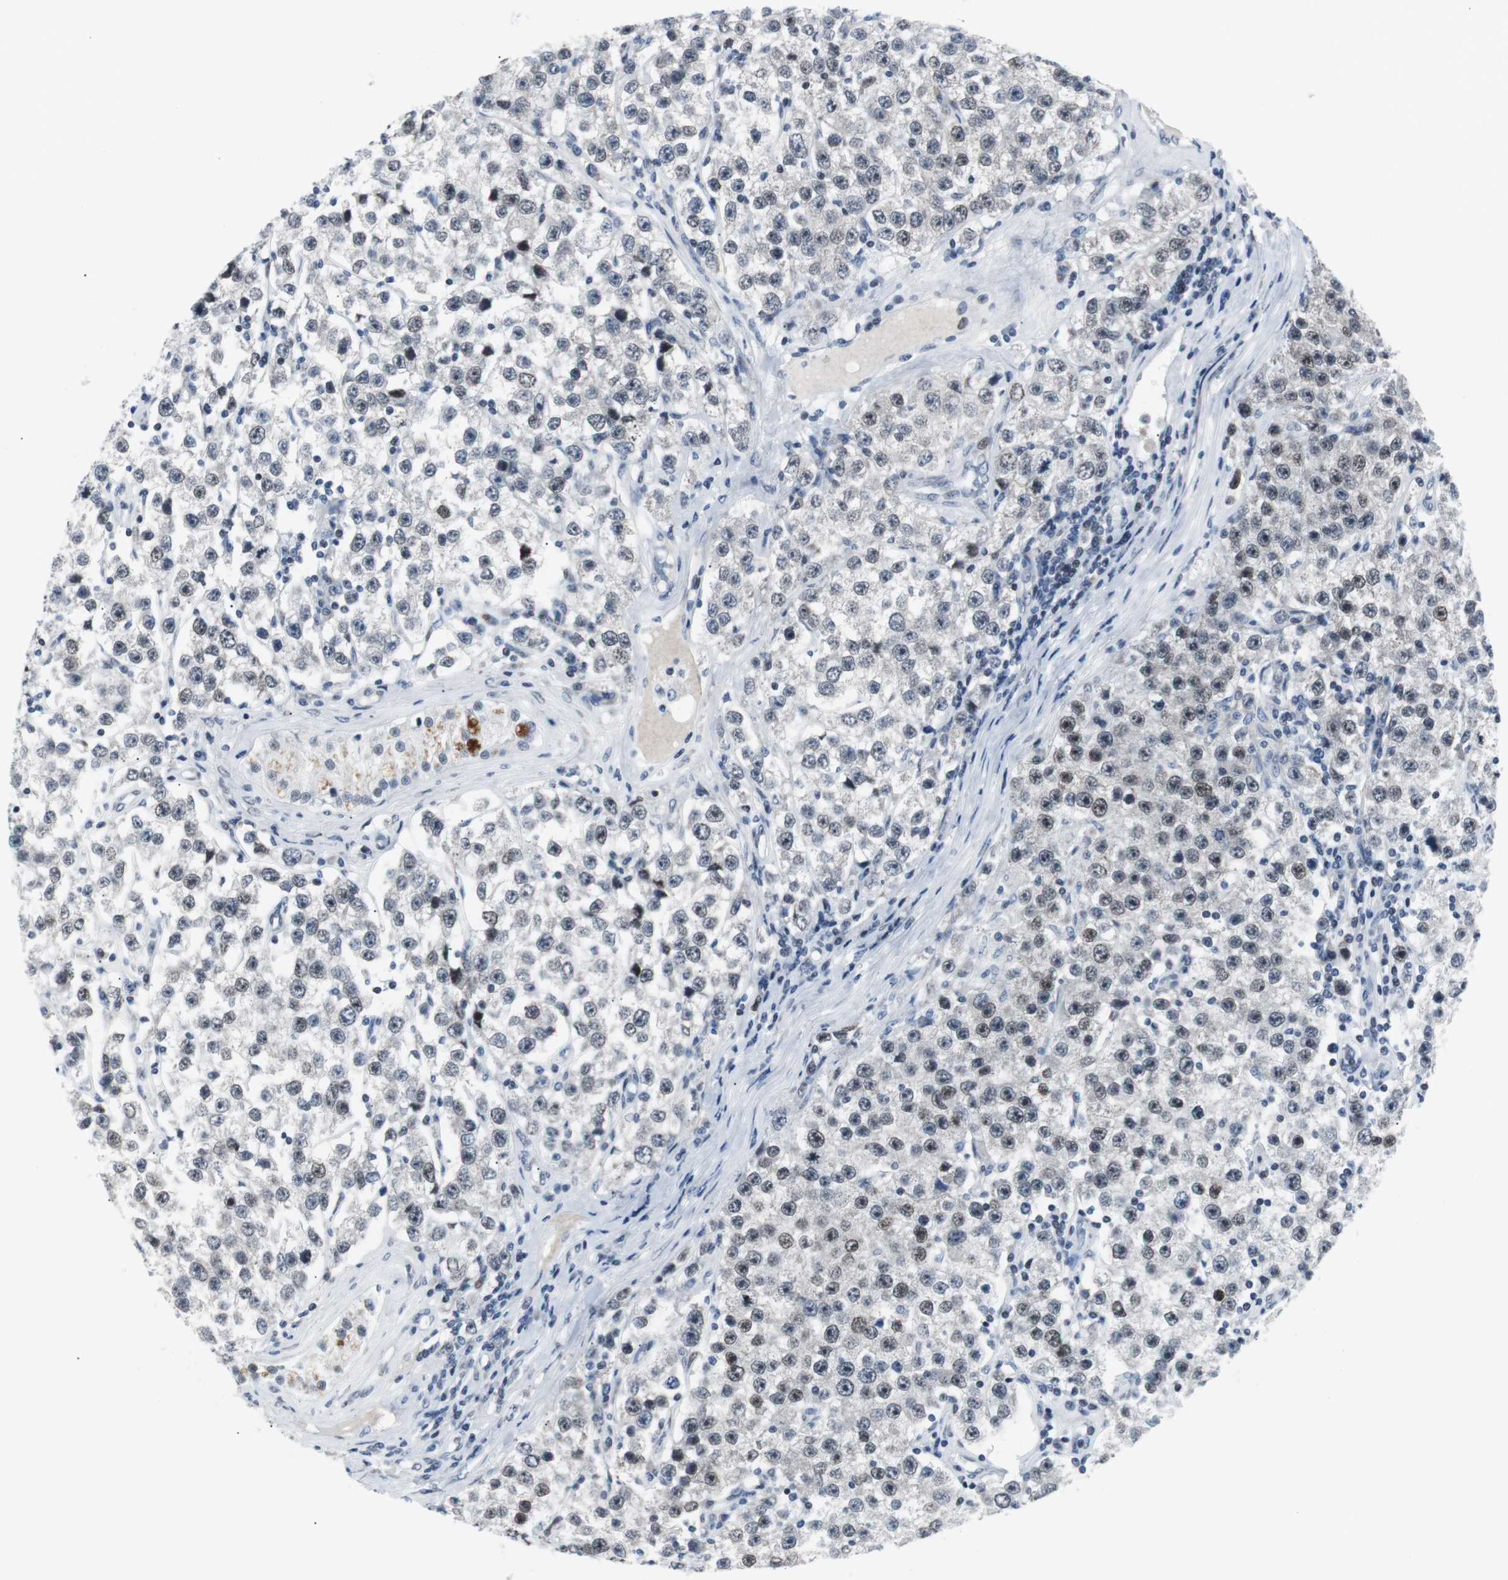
{"staining": {"intensity": "weak", "quantity": "25%-75%", "location": "nuclear"}, "tissue": "testis cancer", "cell_type": "Tumor cells", "image_type": "cancer", "snomed": [{"axis": "morphology", "description": "Seminoma, NOS"}, {"axis": "topography", "description": "Testis"}], "caption": "Testis seminoma stained for a protein (brown) reveals weak nuclear positive staining in about 25%-75% of tumor cells.", "gene": "MTA1", "patient": {"sex": "male", "age": 52}}